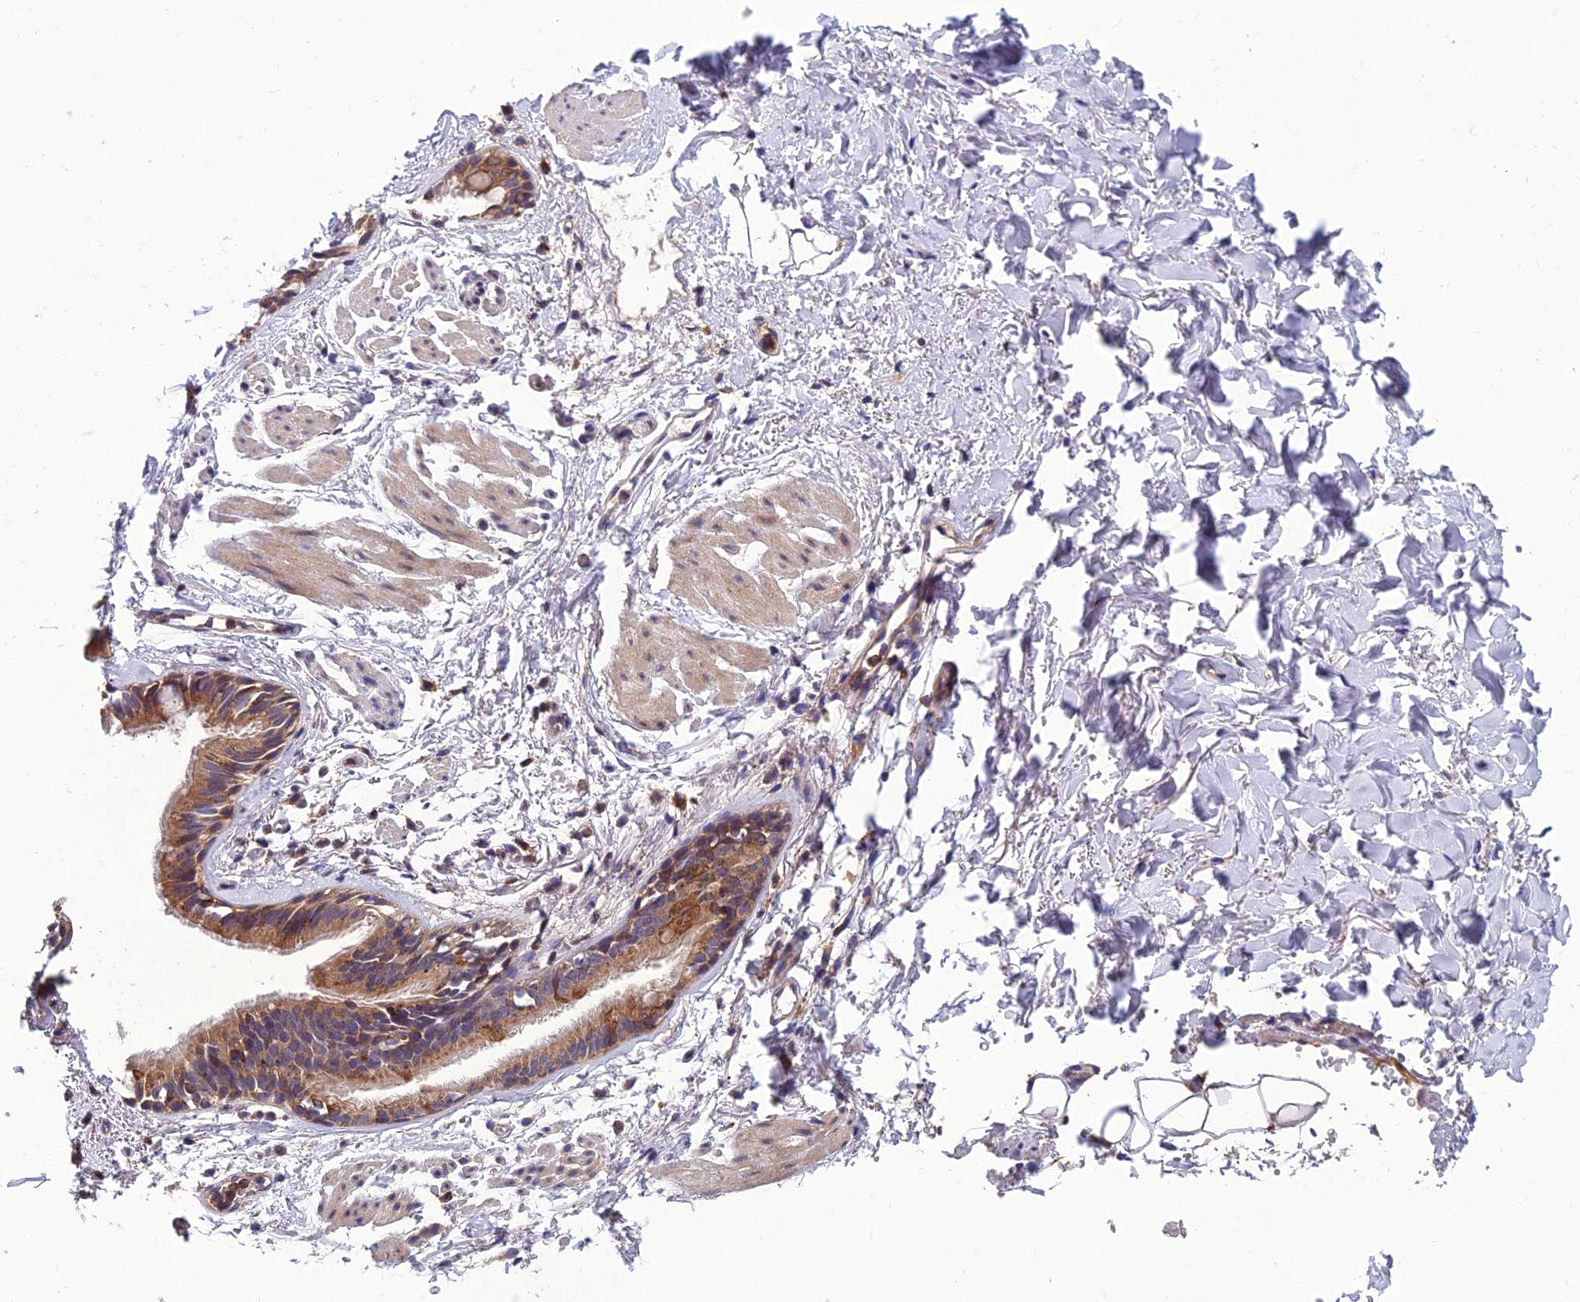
{"staining": {"intensity": "negative", "quantity": "none", "location": "none"}, "tissue": "adipose tissue", "cell_type": "Adipocytes", "image_type": "normal", "snomed": [{"axis": "morphology", "description": "Normal tissue, NOS"}, {"axis": "topography", "description": "Lymph node"}, {"axis": "topography", "description": "Bronchus"}], "caption": "Protein analysis of unremarkable adipose tissue shows no significant positivity in adipocytes. (IHC, brightfield microscopy, high magnification).", "gene": "UMAD1", "patient": {"sex": "male", "age": 63}}